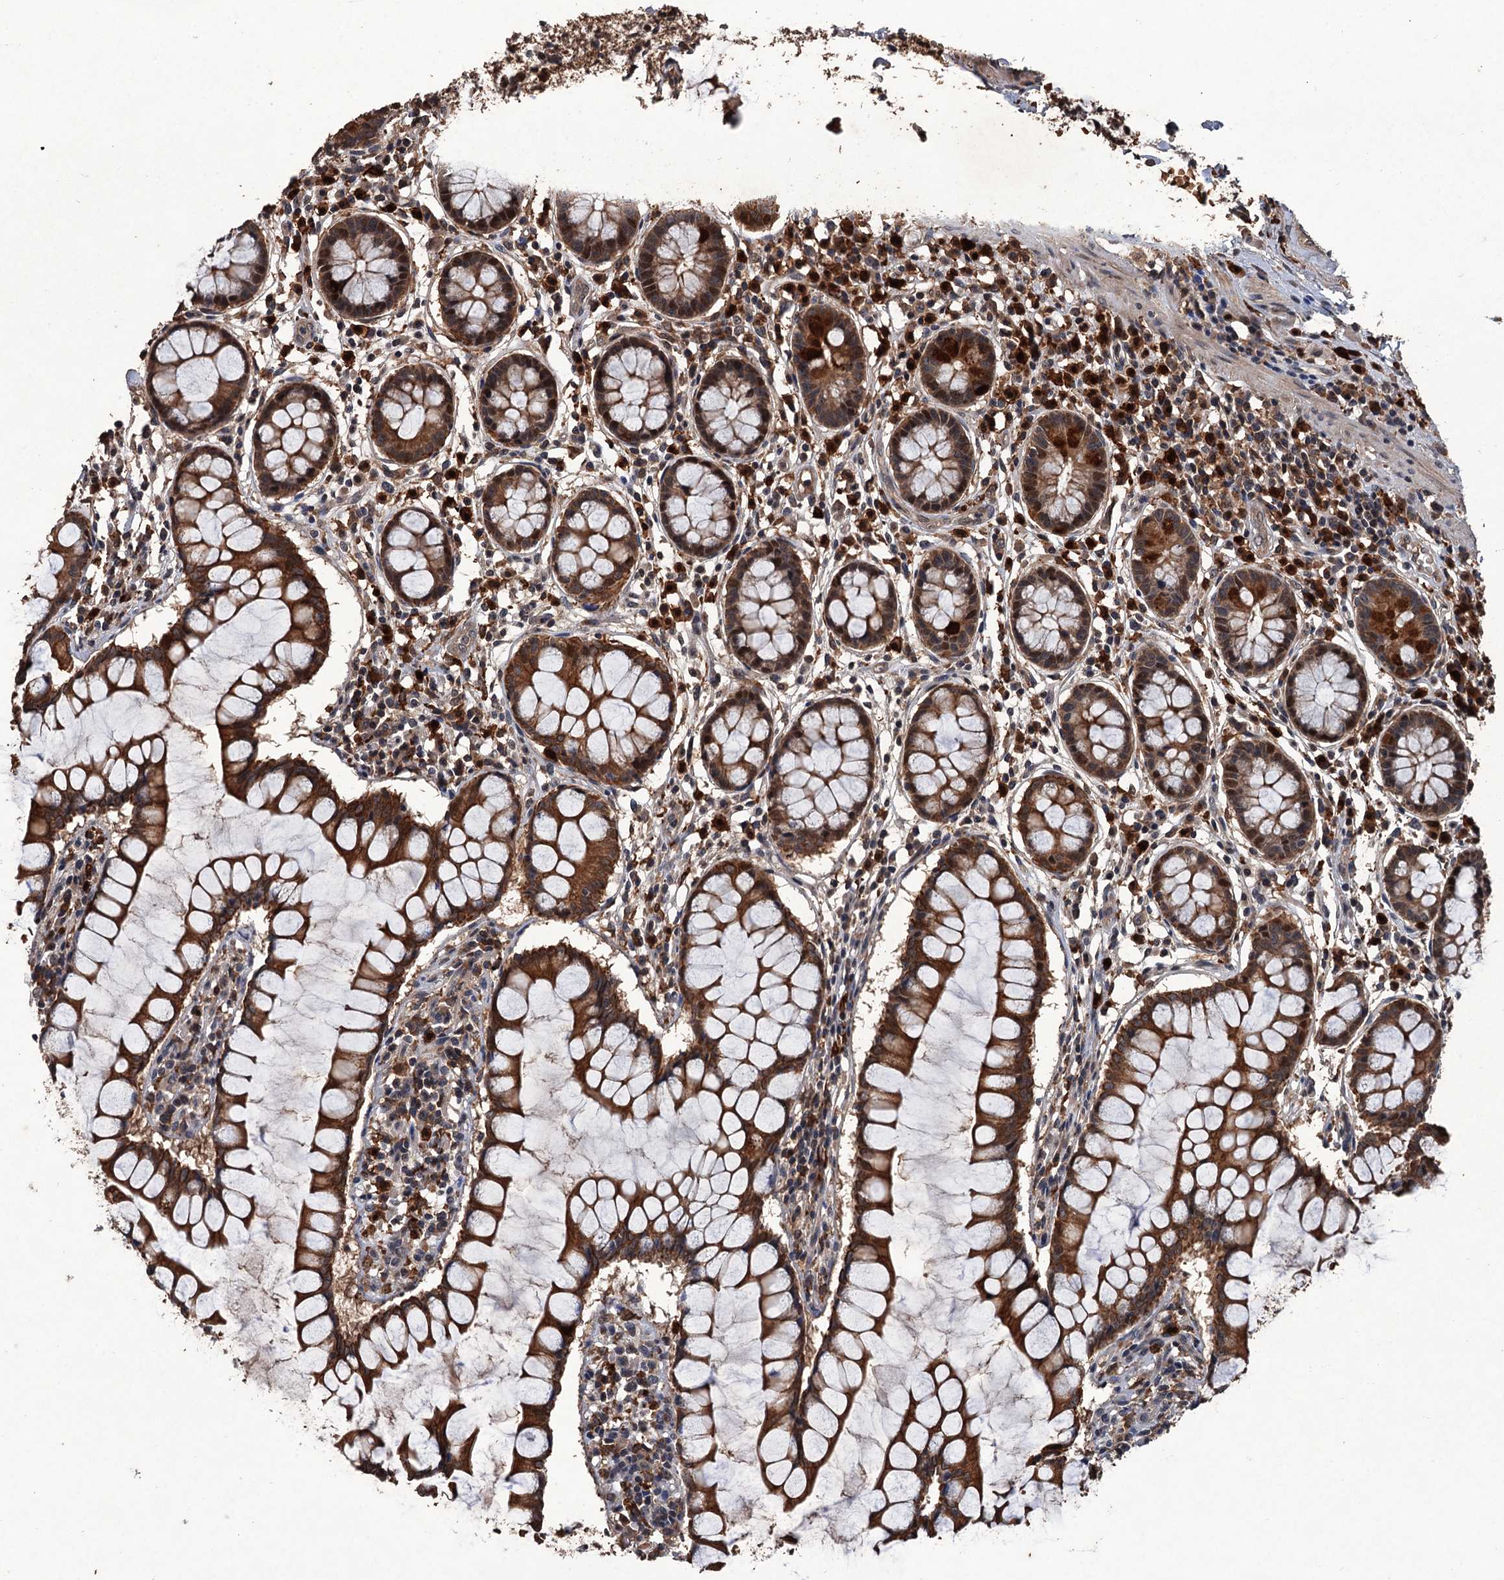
{"staining": {"intensity": "moderate", "quantity": "25%-75%", "location": "cytoplasmic/membranous"}, "tissue": "colon", "cell_type": "Endothelial cells", "image_type": "normal", "snomed": [{"axis": "morphology", "description": "Normal tissue, NOS"}, {"axis": "morphology", "description": "Adenocarcinoma, NOS"}, {"axis": "topography", "description": "Colon"}], "caption": "The micrograph displays immunohistochemical staining of benign colon. There is moderate cytoplasmic/membranous expression is appreciated in approximately 25%-75% of endothelial cells. (DAB IHC, brown staining for protein, blue staining for nuclei).", "gene": "ZNF438", "patient": {"sex": "female", "age": 55}}